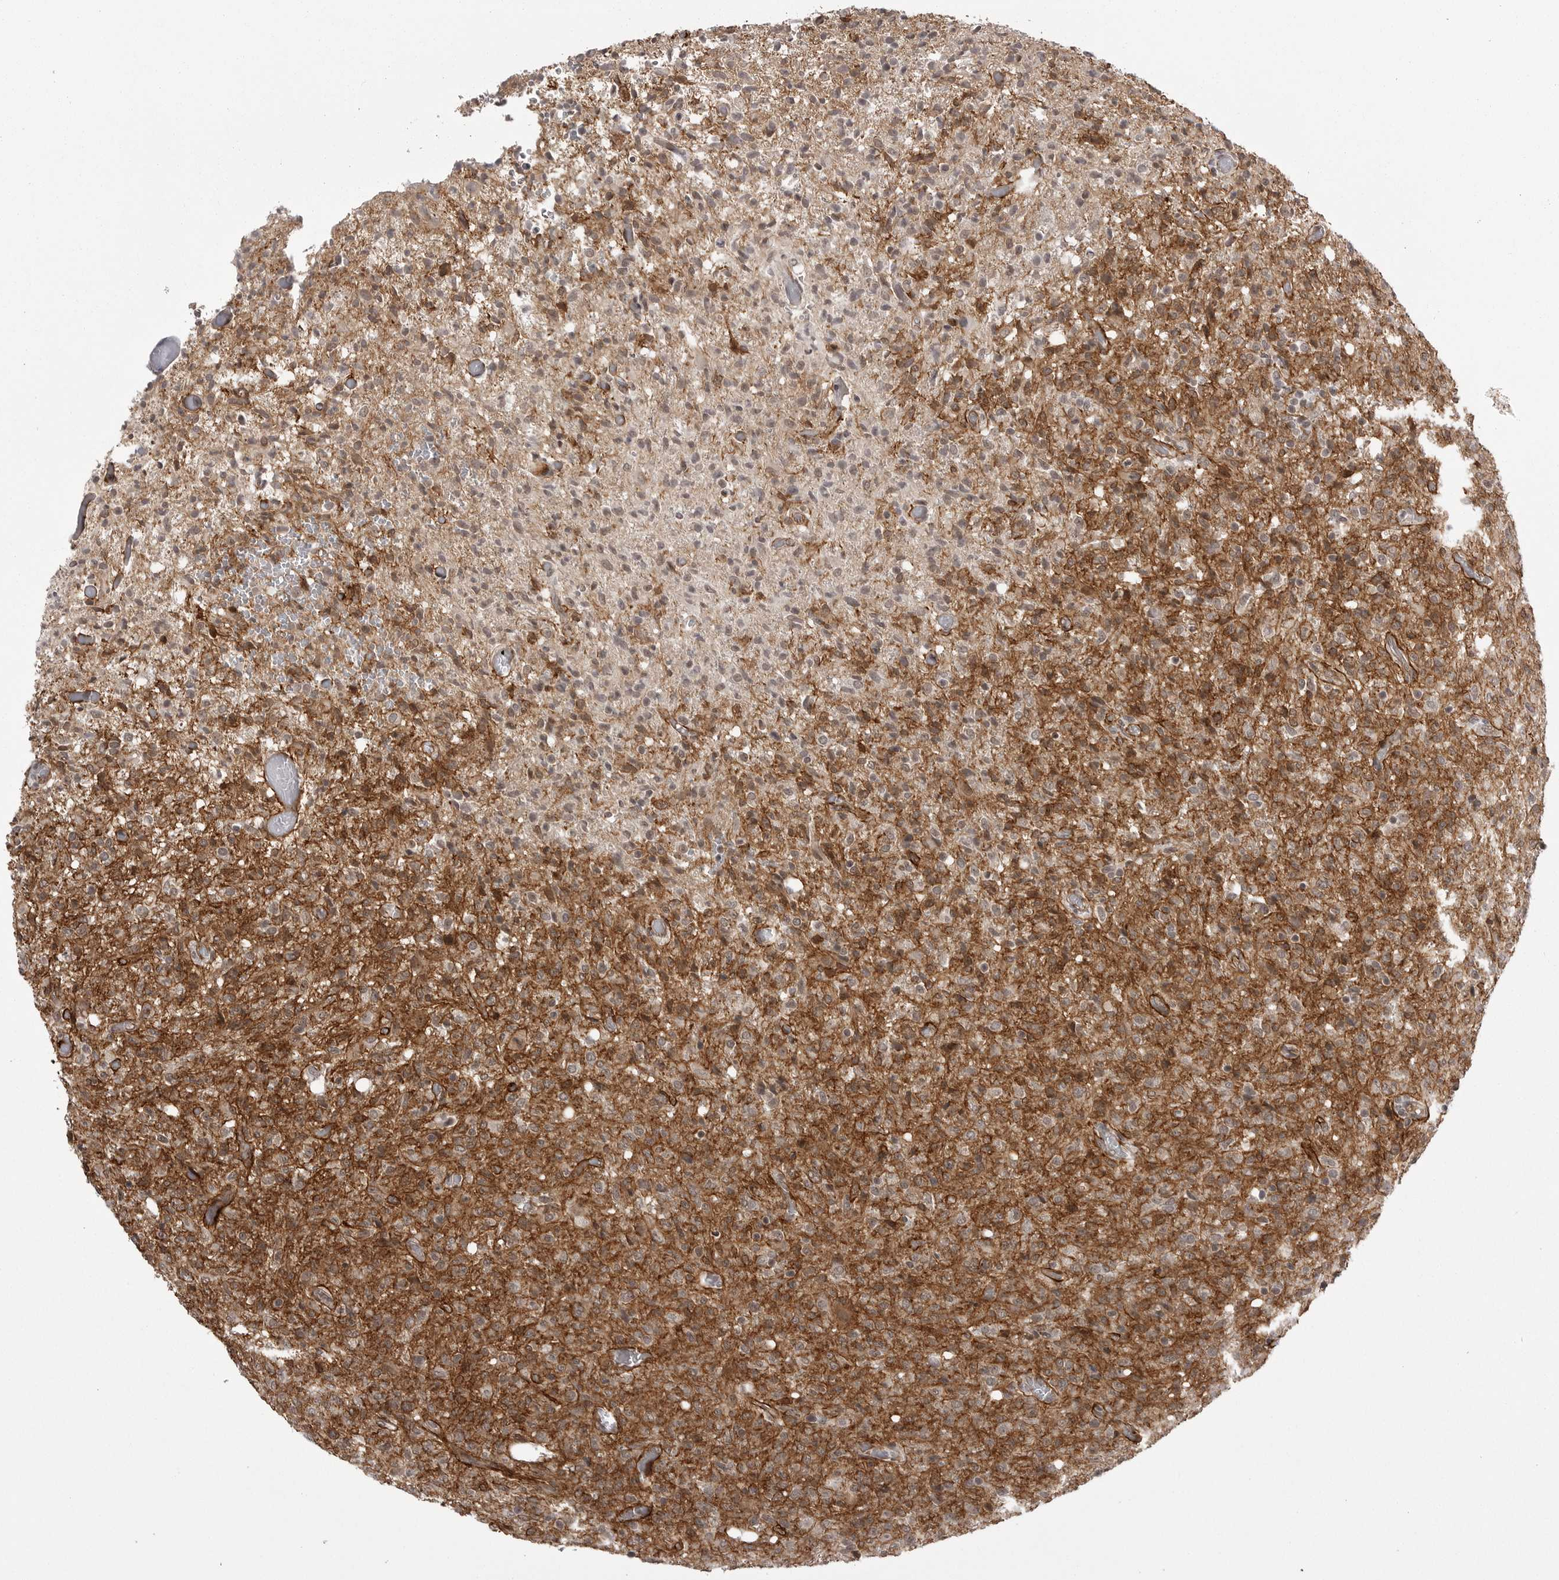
{"staining": {"intensity": "weak", "quantity": "25%-75%", "location": "cytoplasmic/membranous"}, "tissue": "glioma", "cell_type": "Tumor cells", "image_type": "cancer", "snomed": [{"axis": "morphology", "description": "Glioma, malignant, High grade"}, {"axis": "topography", "description": "Brain"}], "caption": "There is low levels of weak cytoplasmic/membranous expression in tumor cells of high-grade glioma (malignant), as demonstrated by immunohistochemical staining (brown color).", "gene": "SORBS1", "patient": {"sex": "female", "age": 57}}